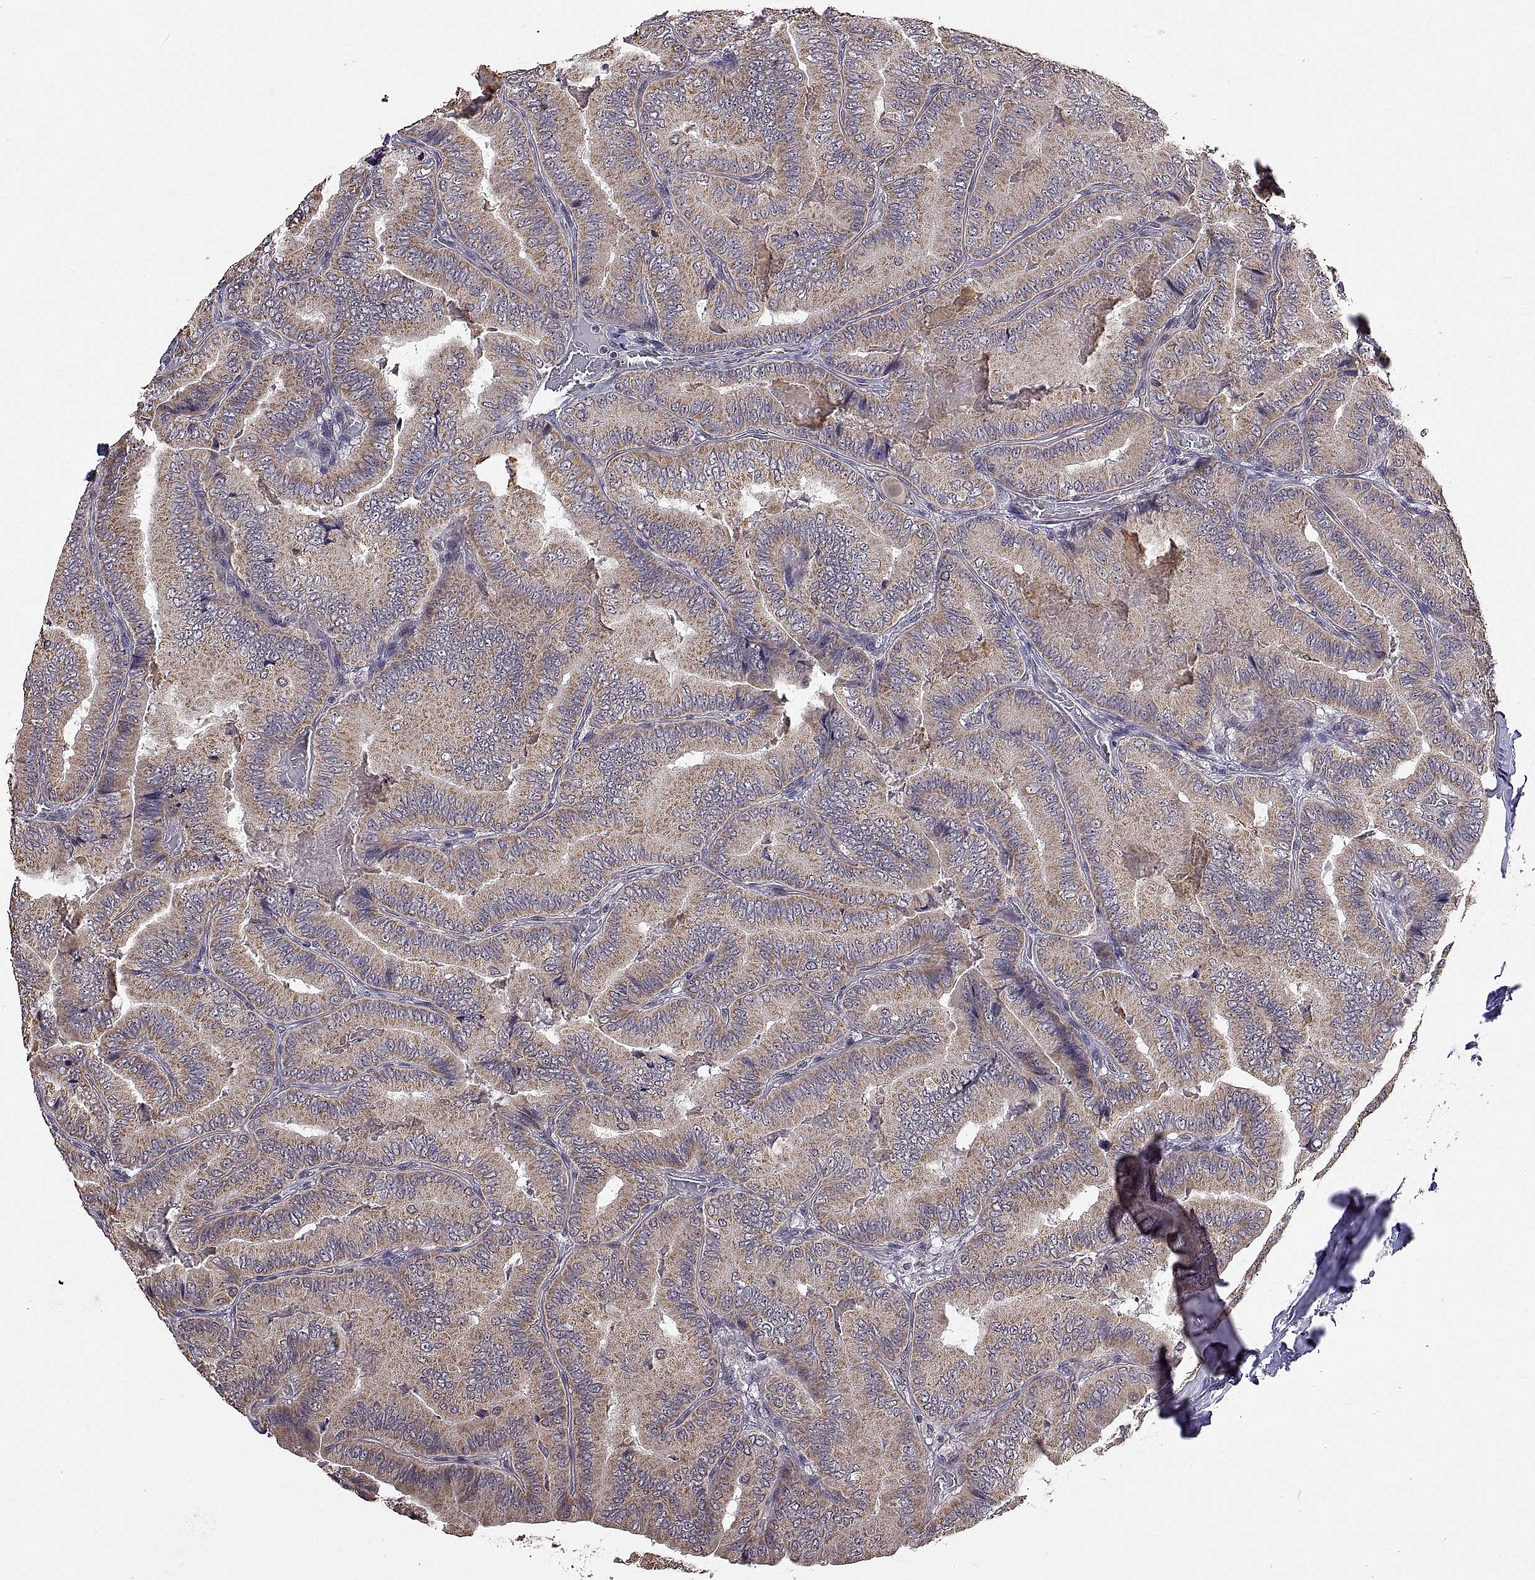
{"staining": {"intensity": "weak", "quantity": ">75%", "location": "cytoplasmic/membranous"}, "tissue": "thyroid cancer", "cell_type": "Tumor cells", "image_type": "cancer", "snomed": [{"axis": "morphology", "description": "Papillary adenocarcinoma, NOS"}, {"axis": "topography", "description": "Thyroid gland"}], "caption": "Weak cytoplasmic/membranous staining for a protein is identified in approximately >75% of tumor cells of thyroid cancer (papillary adenocarcinoma) using IHC.", "gene": "LAMA1", "patient": {"sex": "male", "age": 61}}